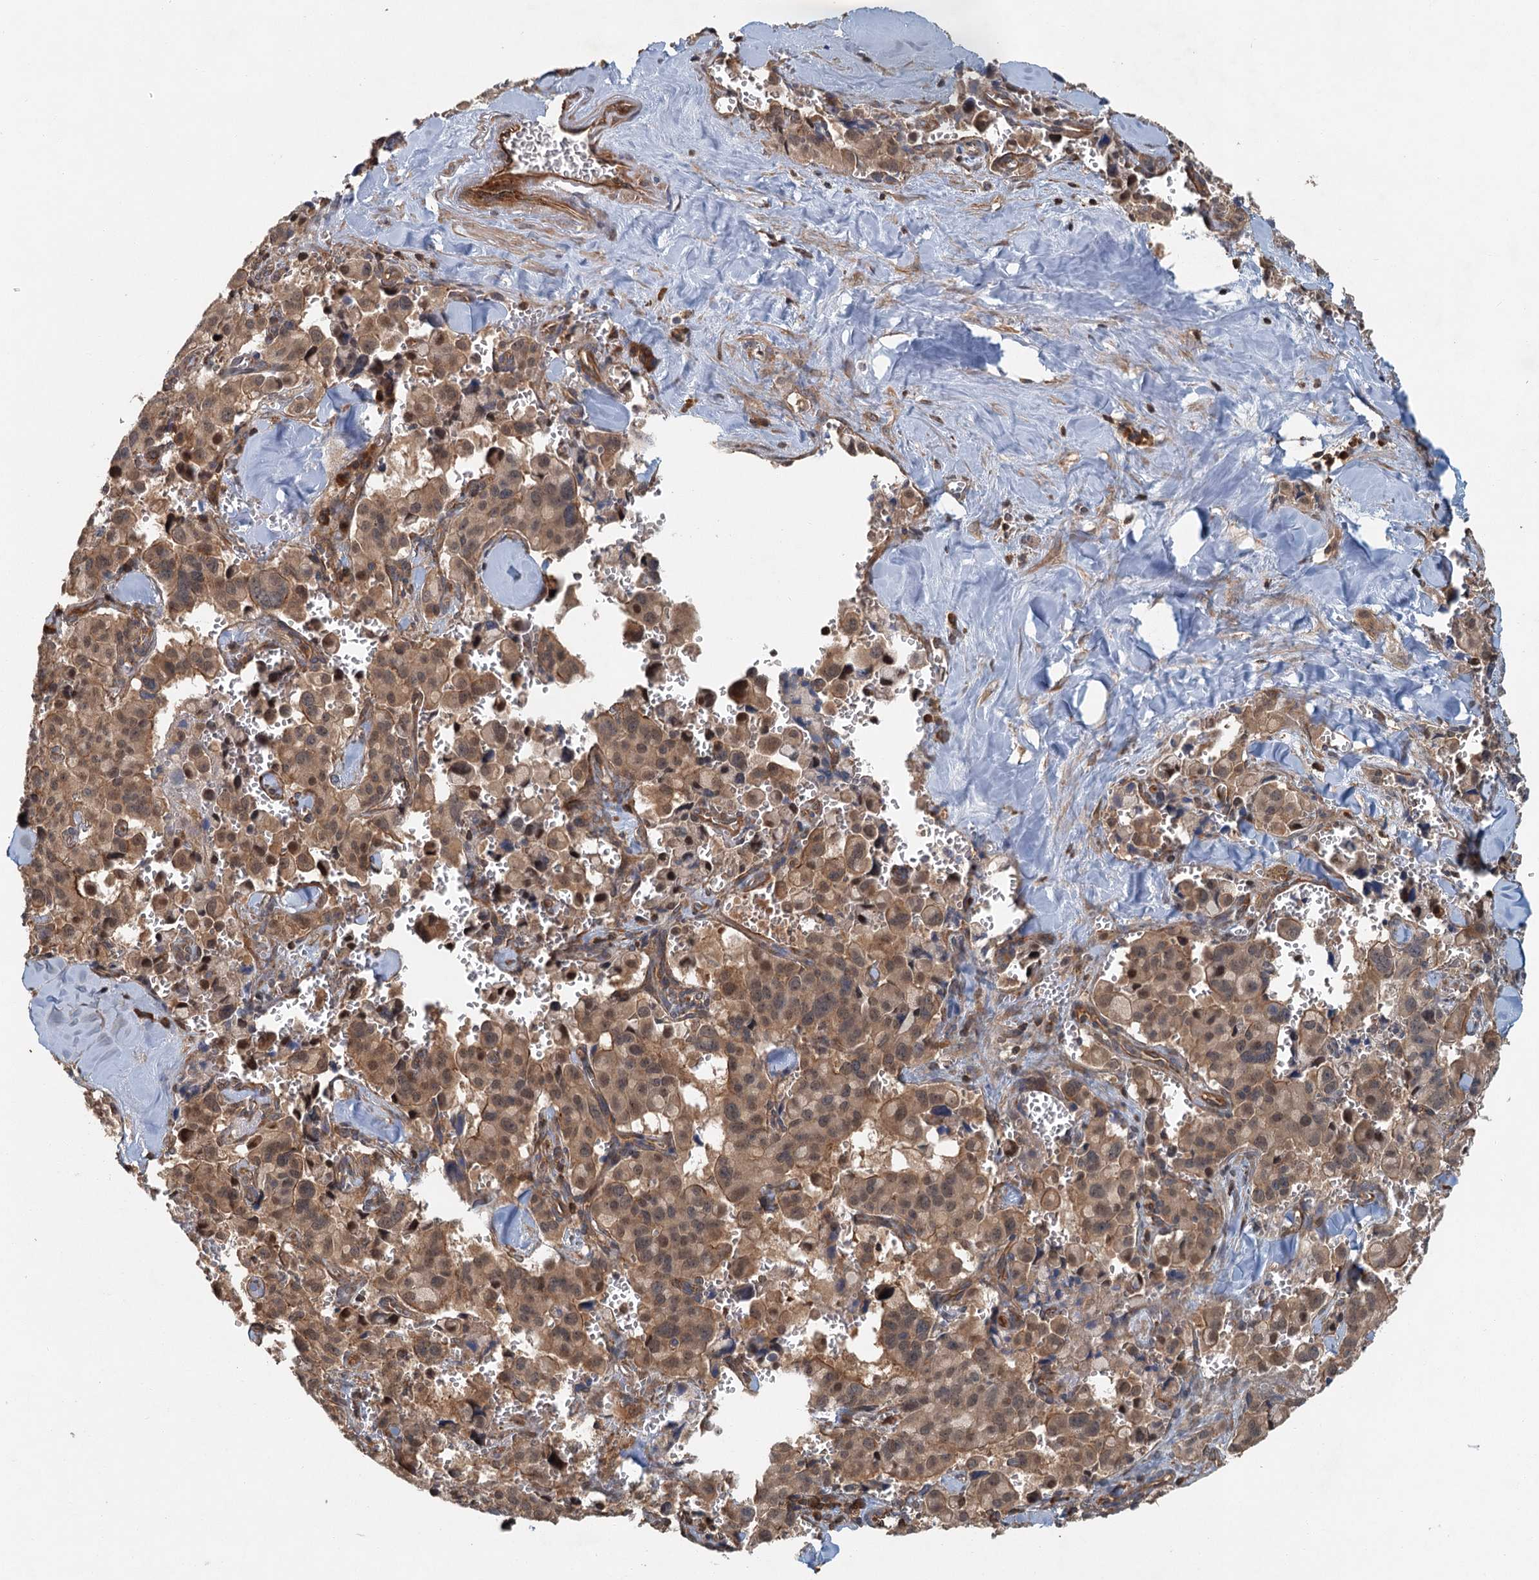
{"staining": {"intensity": "moderate", "quantity": ">75%", "location": "cytoplasmic/membranous,nuclear"}, "tissue": "pancreatic cancer", "cell_type": "Tumor cells", "image_type": "cancer", "snomed": [{"axis": "morphology", "description": "Adenocarcinoma, NOS"}, {"axis": "topography", "description": "Pancreas"}], "caption": "This image demonstrates adenocarcinoma (pancreatic) stained with IHC to label a protein in brown. The cytoplasmic/membranous and nuclear of tumor cells show moderate positivity for the protein. Nuclei are counter-stained blue.", "gene": "ZNF527", "patient": {"sex": "male", "age": 65}}